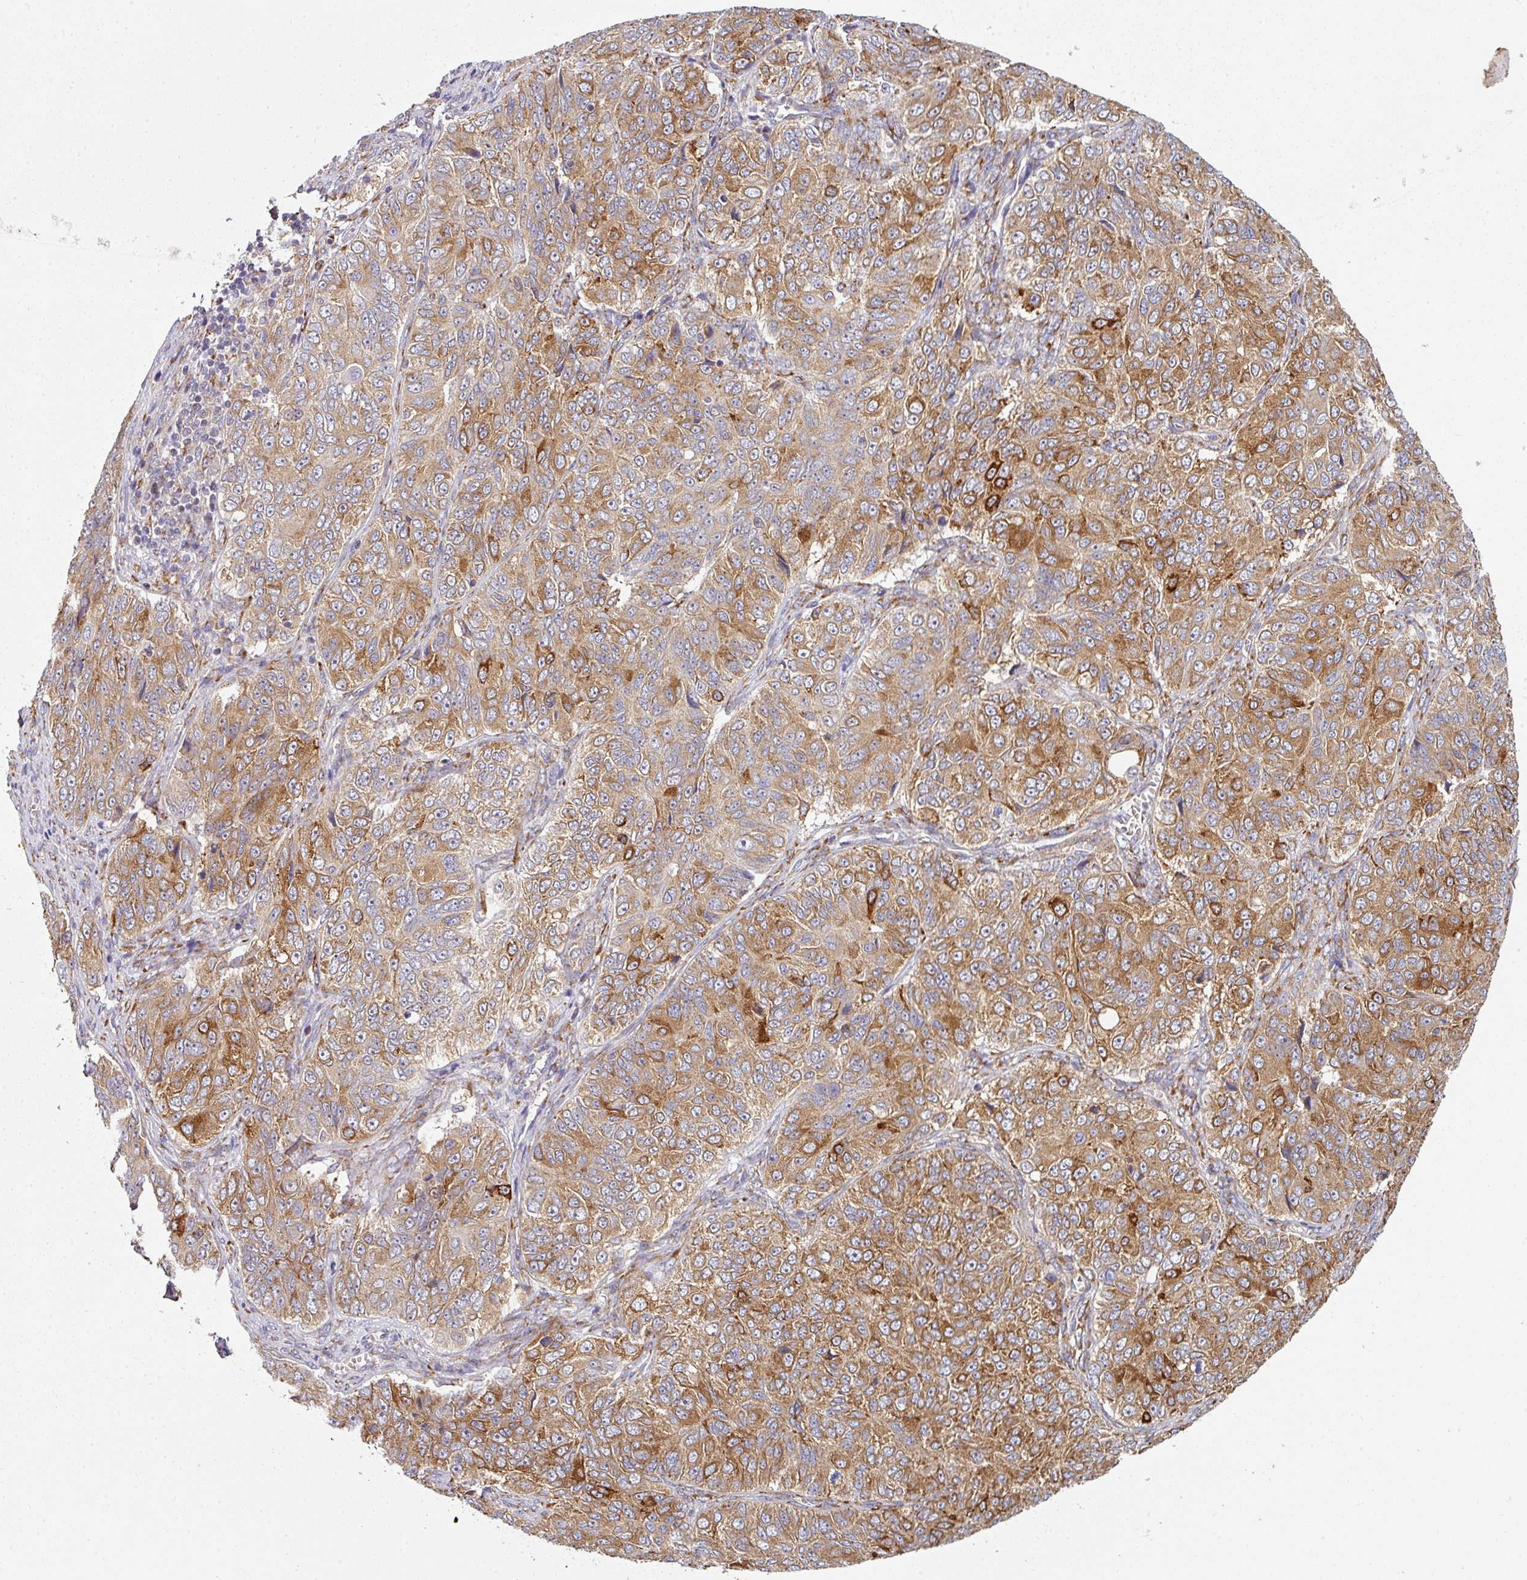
{"staining": {"intensity": "moderate", "quantity": ">75%", "location": "cytoplasmic/membranous"}, "tissue": "ovarian cancer", "cell_type": "Tumor cells", "image_type": "cancer", "snomed": [{"axis": "morphology", "description": "Carcinoma, endometroid"}, {"axis": "topography", "description": "Ovary"}], "caption": "Ovarian cancer tissue displays moderate cytoplasmic/membranous expression in approximately >75% of tumor cells", "gene": "ZNF268", "patient": {"sex": "female", "age": 51}}